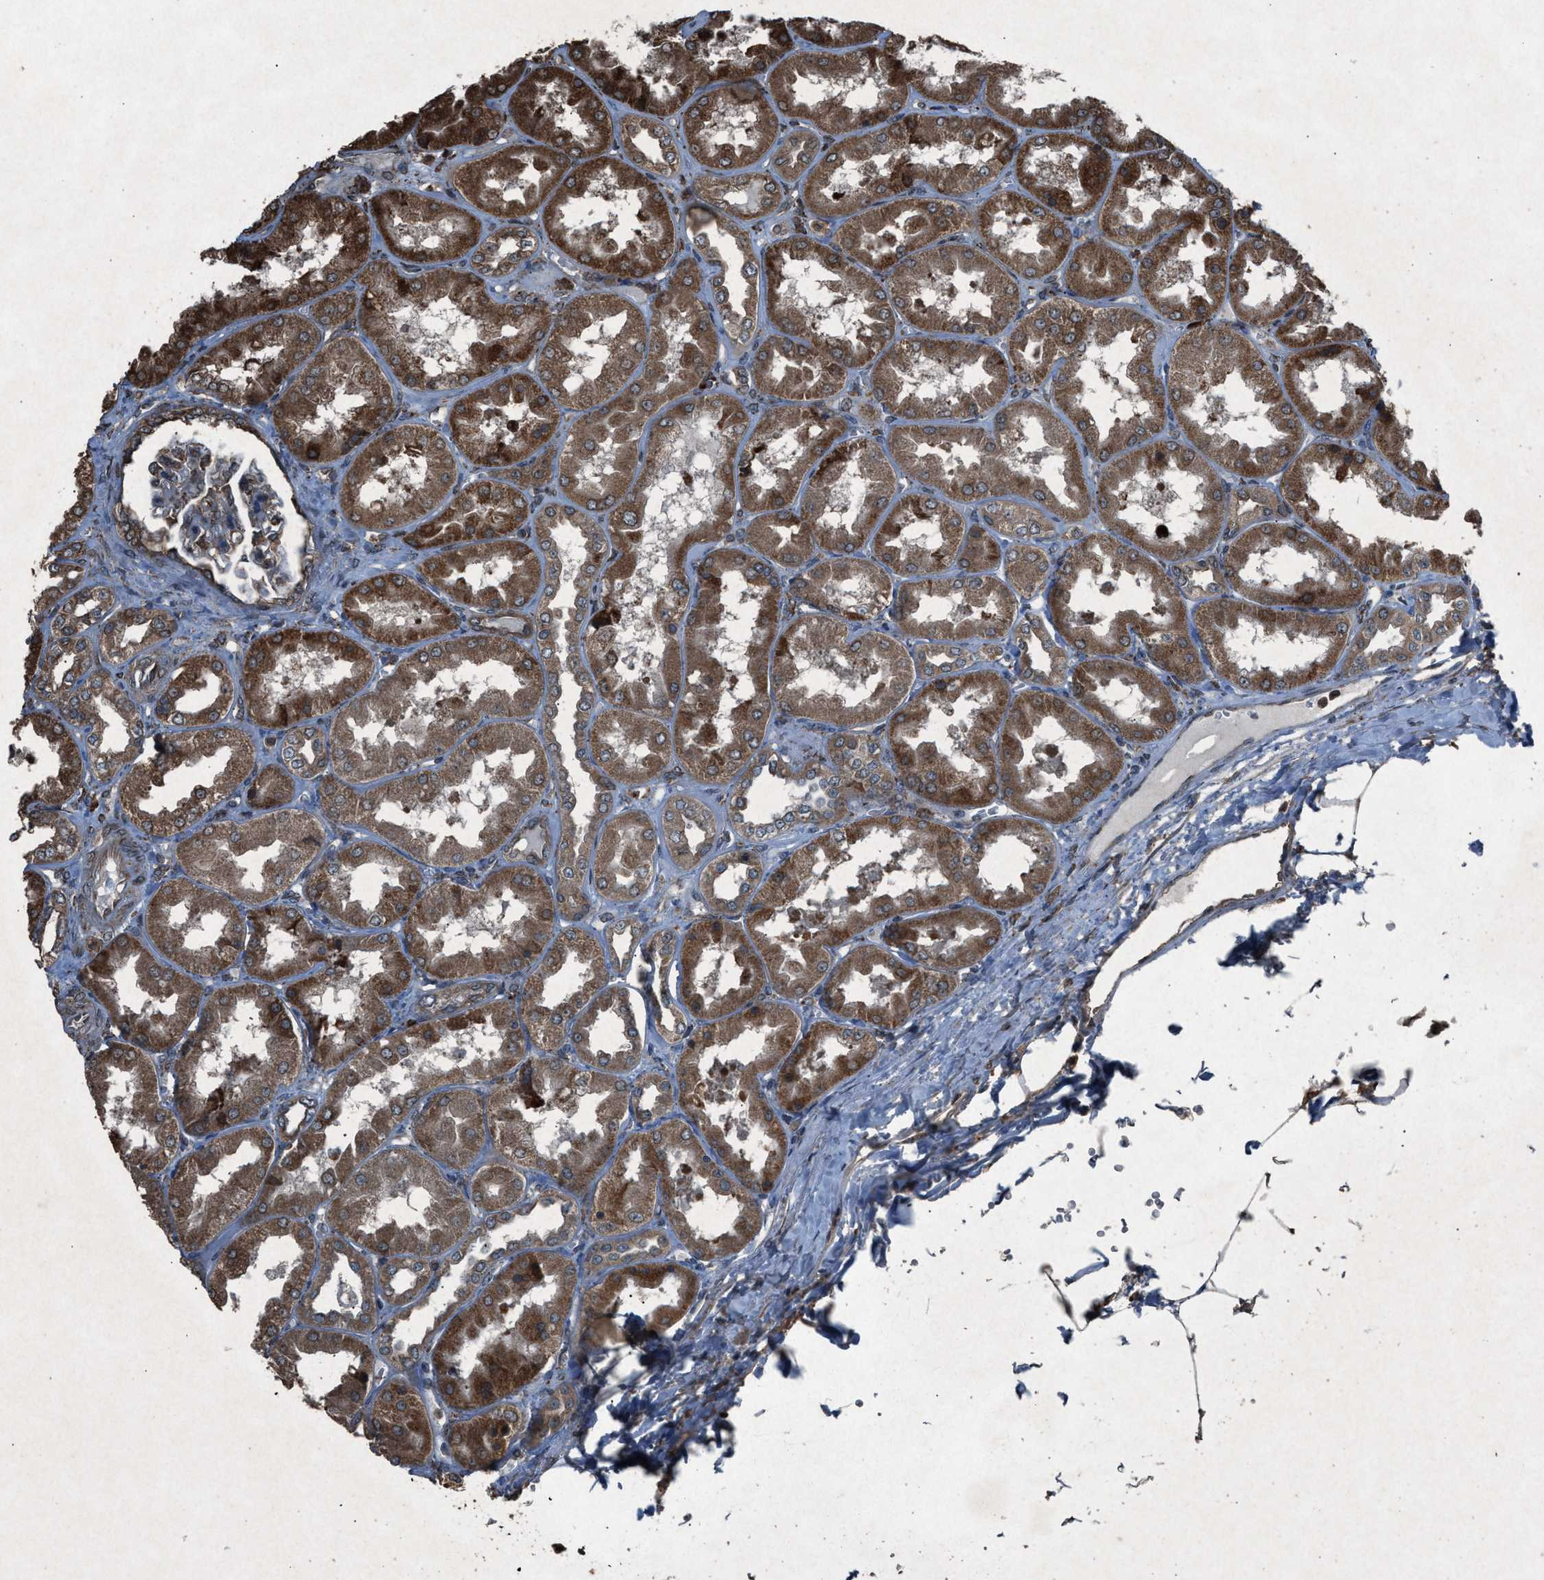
{"staining": {"intensity": "moderate", "quantity": ">75%", "location": "cytoplasmic/membranous"}, "tissue": "kidney", "cell_type": "Cells in glomeruli", "image_type": "normal", "snomed": [{"axis": "morphology", "description": "Normal tissue, NOS"}, {"axis": "topography", "description": "Kidney"}], "caption": "High-magnification brightfield microscopy of benign kidney stained with DAB (brown) and counterstained with hematoxylin (blue). cells in glomeruli exhibit moderate cytoplasmic/membranous positivity is present in about>75% of cells. (DAB = brown stain, brightfield microscopy at high magnification).", "gene": "CALR", "patient": {"sex": "female", "age": 56}}